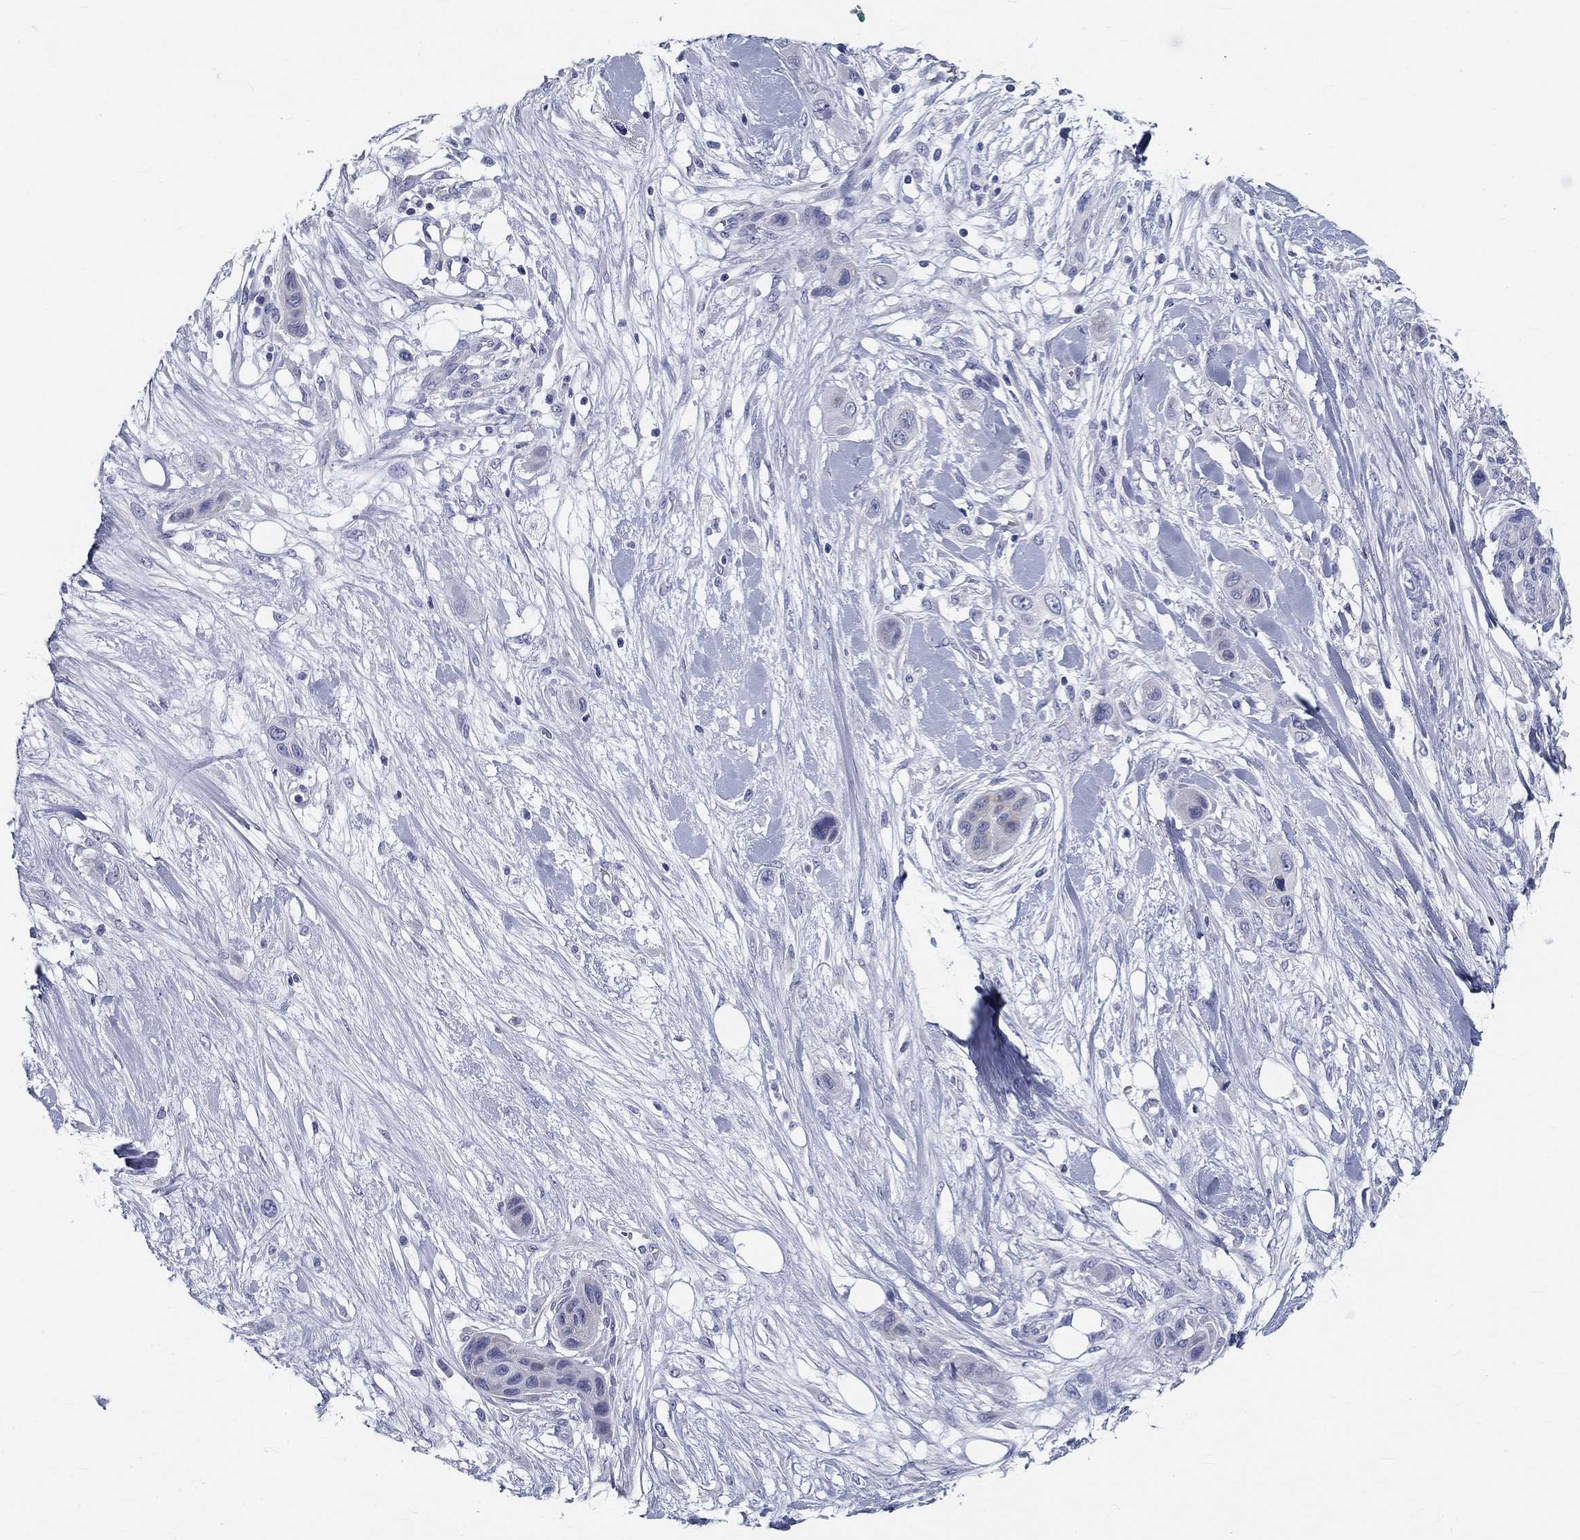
{"staining": {"intensity": "negative", "quantity": "none", "location": "none"}, "tissue": "skin cancer", "cell_type": "Tumor cells", "image_type": "cancer", "snomed": [{"axis": "morphology", "description": "Squamous cell carcinoma, NOS"}, {"axis": "topography", "description": "Skin"}], "caption": "A micrograph of skin cancer (squamous cell carcinoma) stained for a protein shows no brown staining in tumor cells.", "gene": "GALNTL5", "patient": {"sex": "male", "age": 79}}